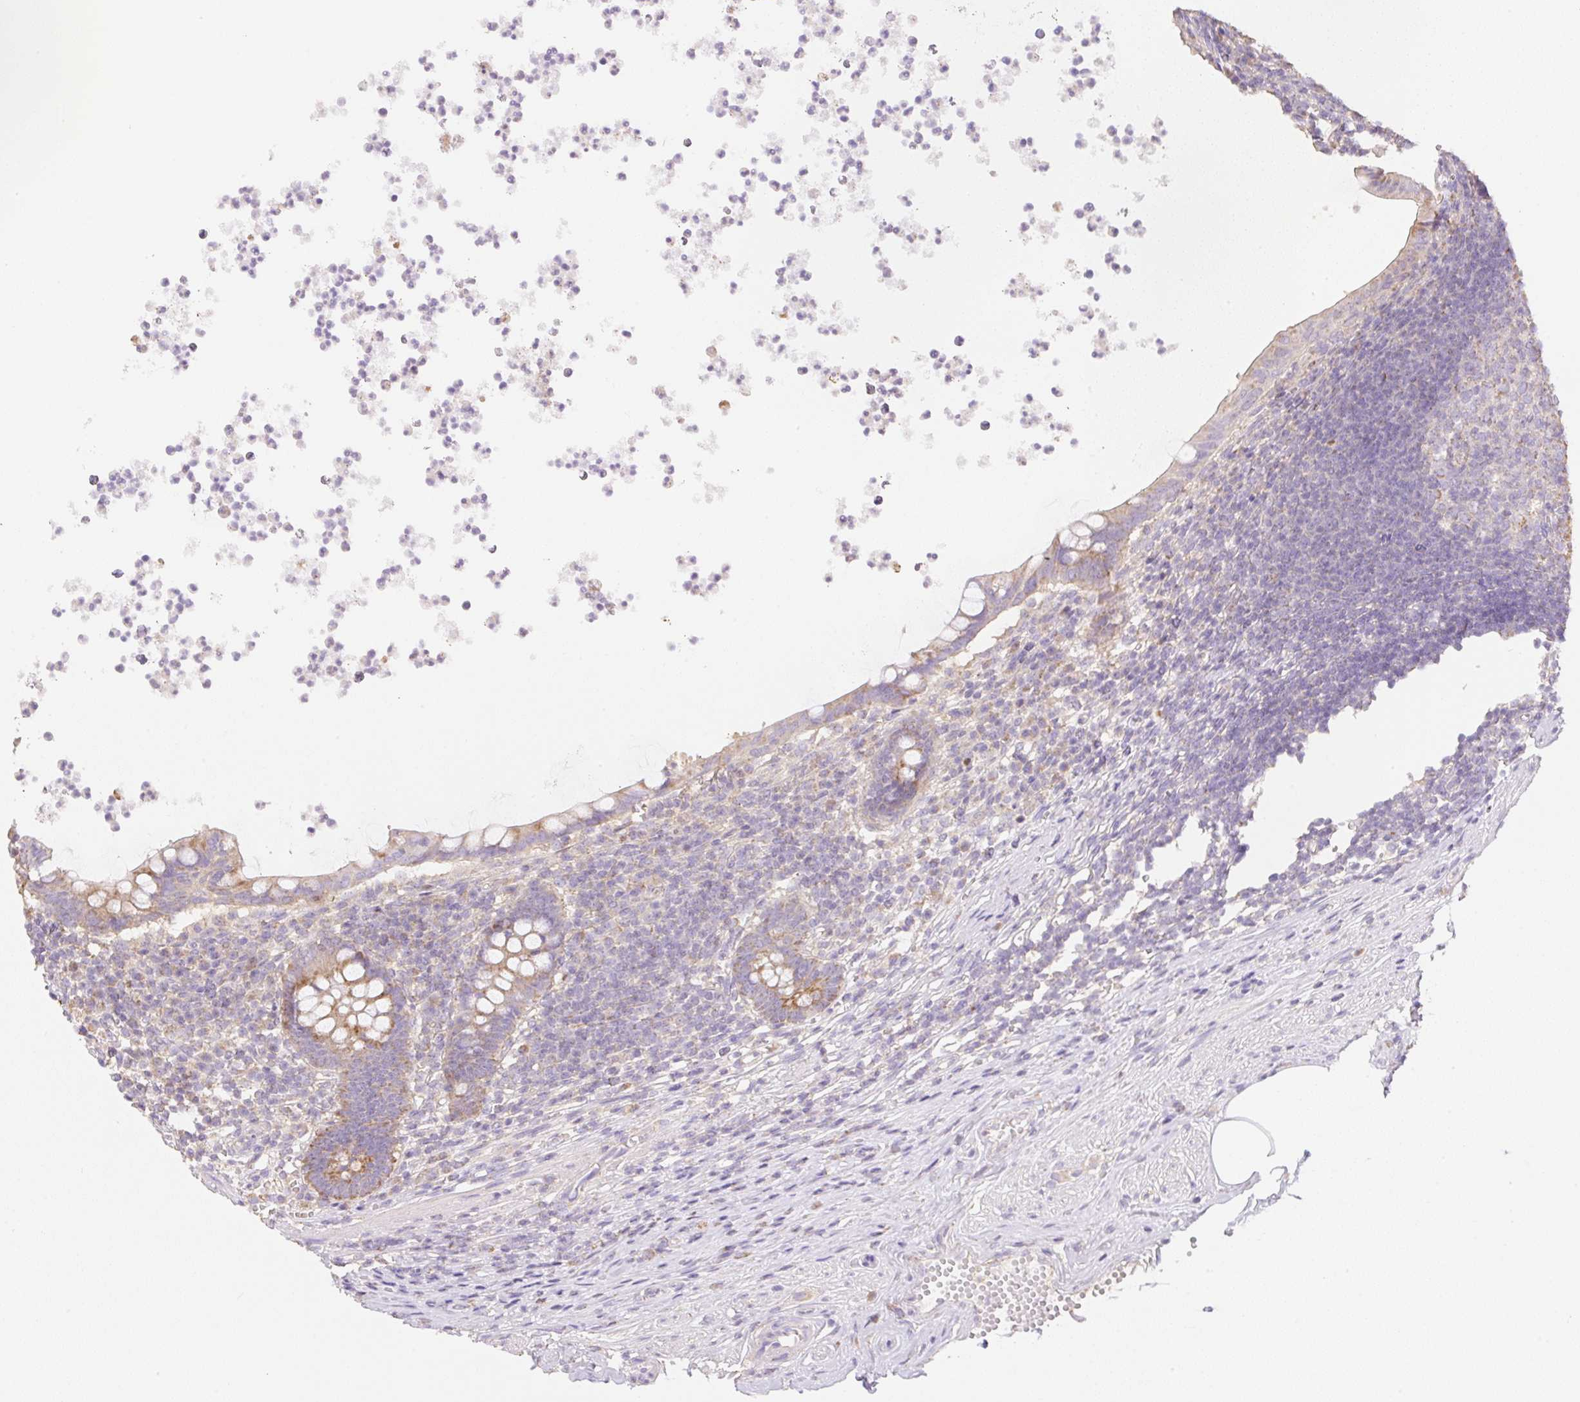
{"staining": {"intensity": "moderate", "quantity": "25%-75%", "location": "cytoplasmic/membranous"}, "tissue": "appendix", "cell_type": "Glandular cells", "image_type": "normal", "snomed": [{"axis": "morphology", "description": "Normal tissue, NOS"}, {"axis": "topography", "description": "Appendix"}], "caption": "Protein expression analysis of benign appendix exhibits moderate cytoplasmic/membranous expression in approximately 25%-75% of glandular cells.", "gene": "COPZ2", "patient": {"sex": "female", "age": 56}}